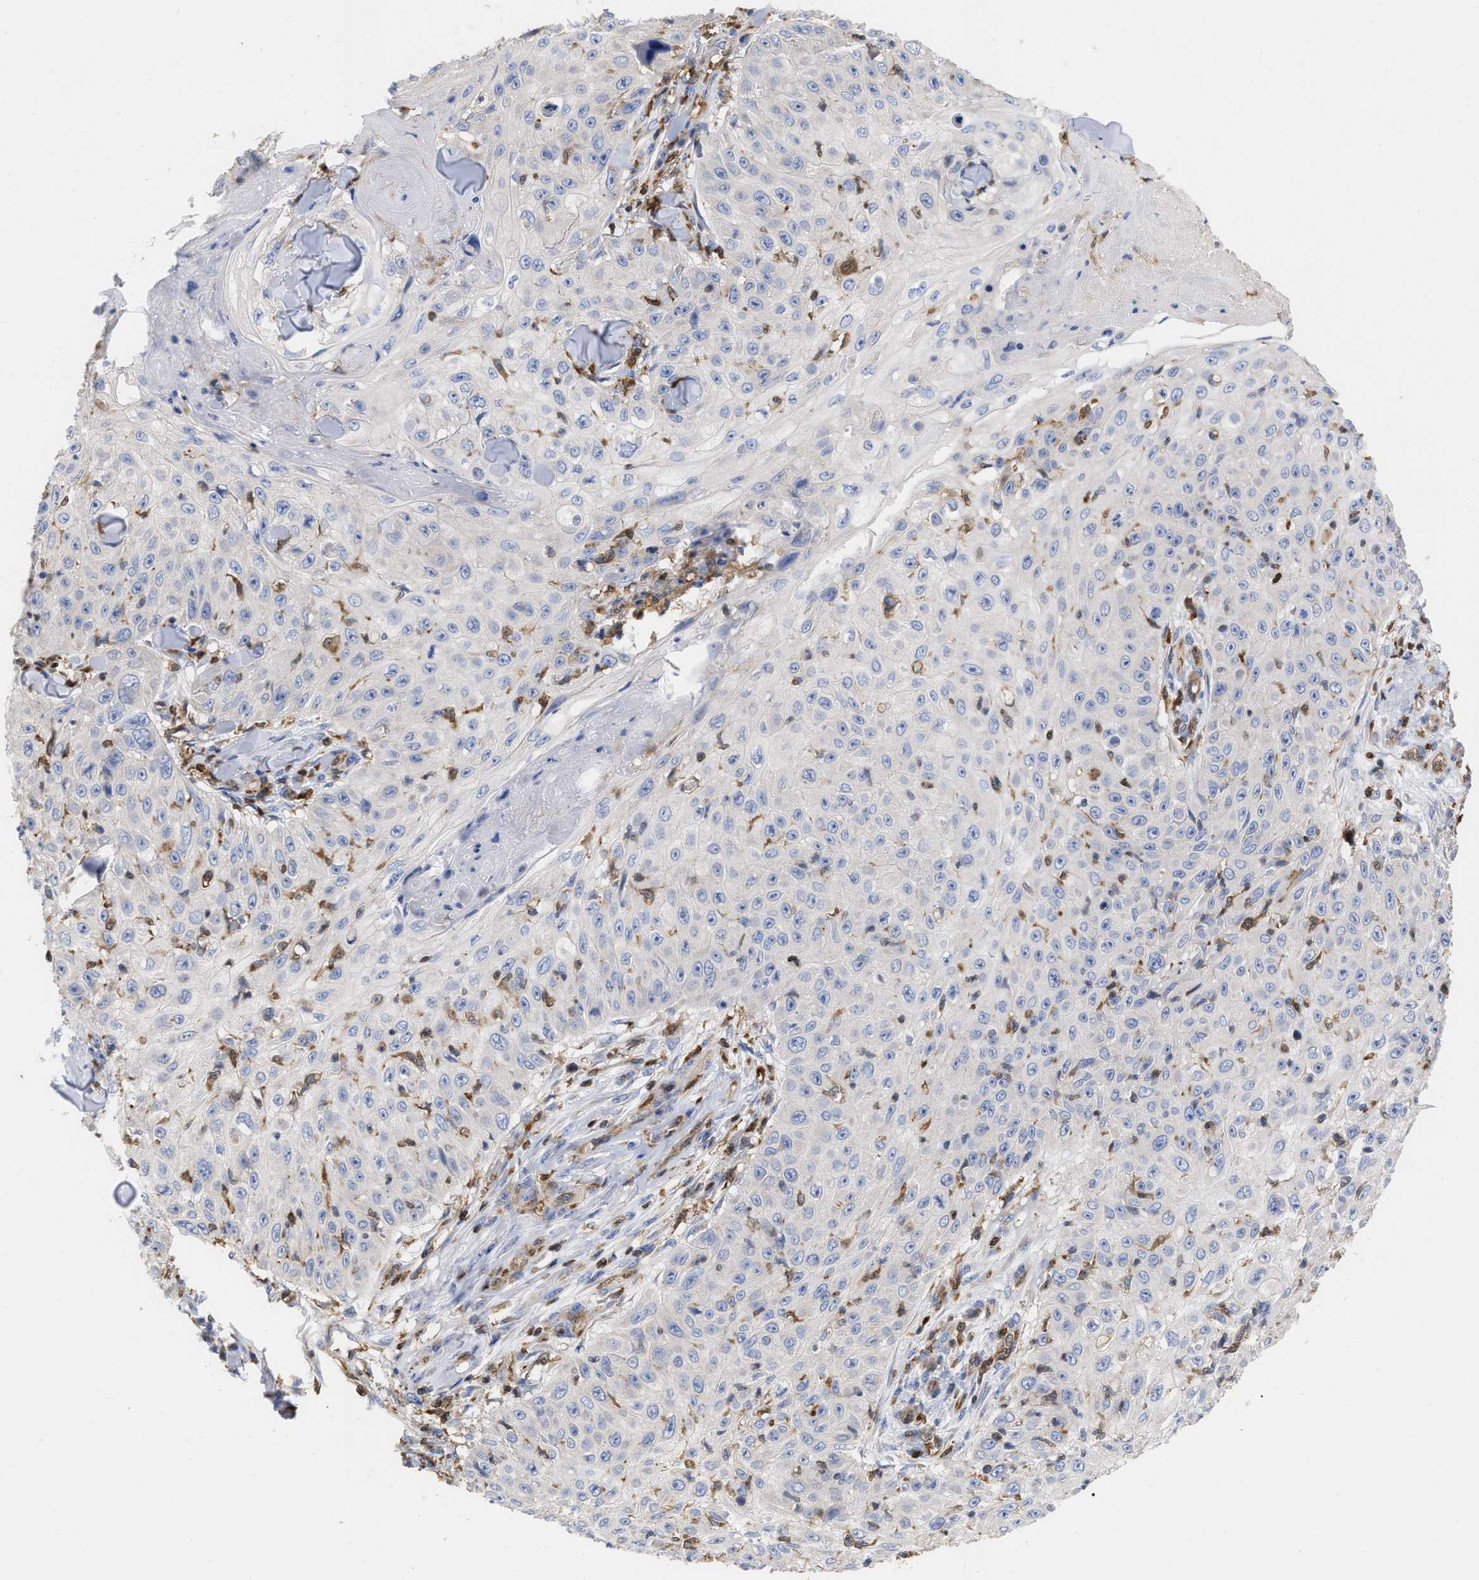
{"staining": {"intensity": "negative", "quantity": "none", "location": "none"}, "tissue": "skin cancer", "cell_type": "Tumor cells", "image_type": "cancer", "snomed": [{"axis": "morphology", "description": "Squamous cell carcinoma, NOS"}, {"axis": "topography", "description": "Skin"}], "caption": "Immunohistochemistry of human squamous cell carcinoma (skin) demonstrates no staining in tumor cells.", "gene": "GIMAP4", "patient": {"sex": "male", "age": 86}}